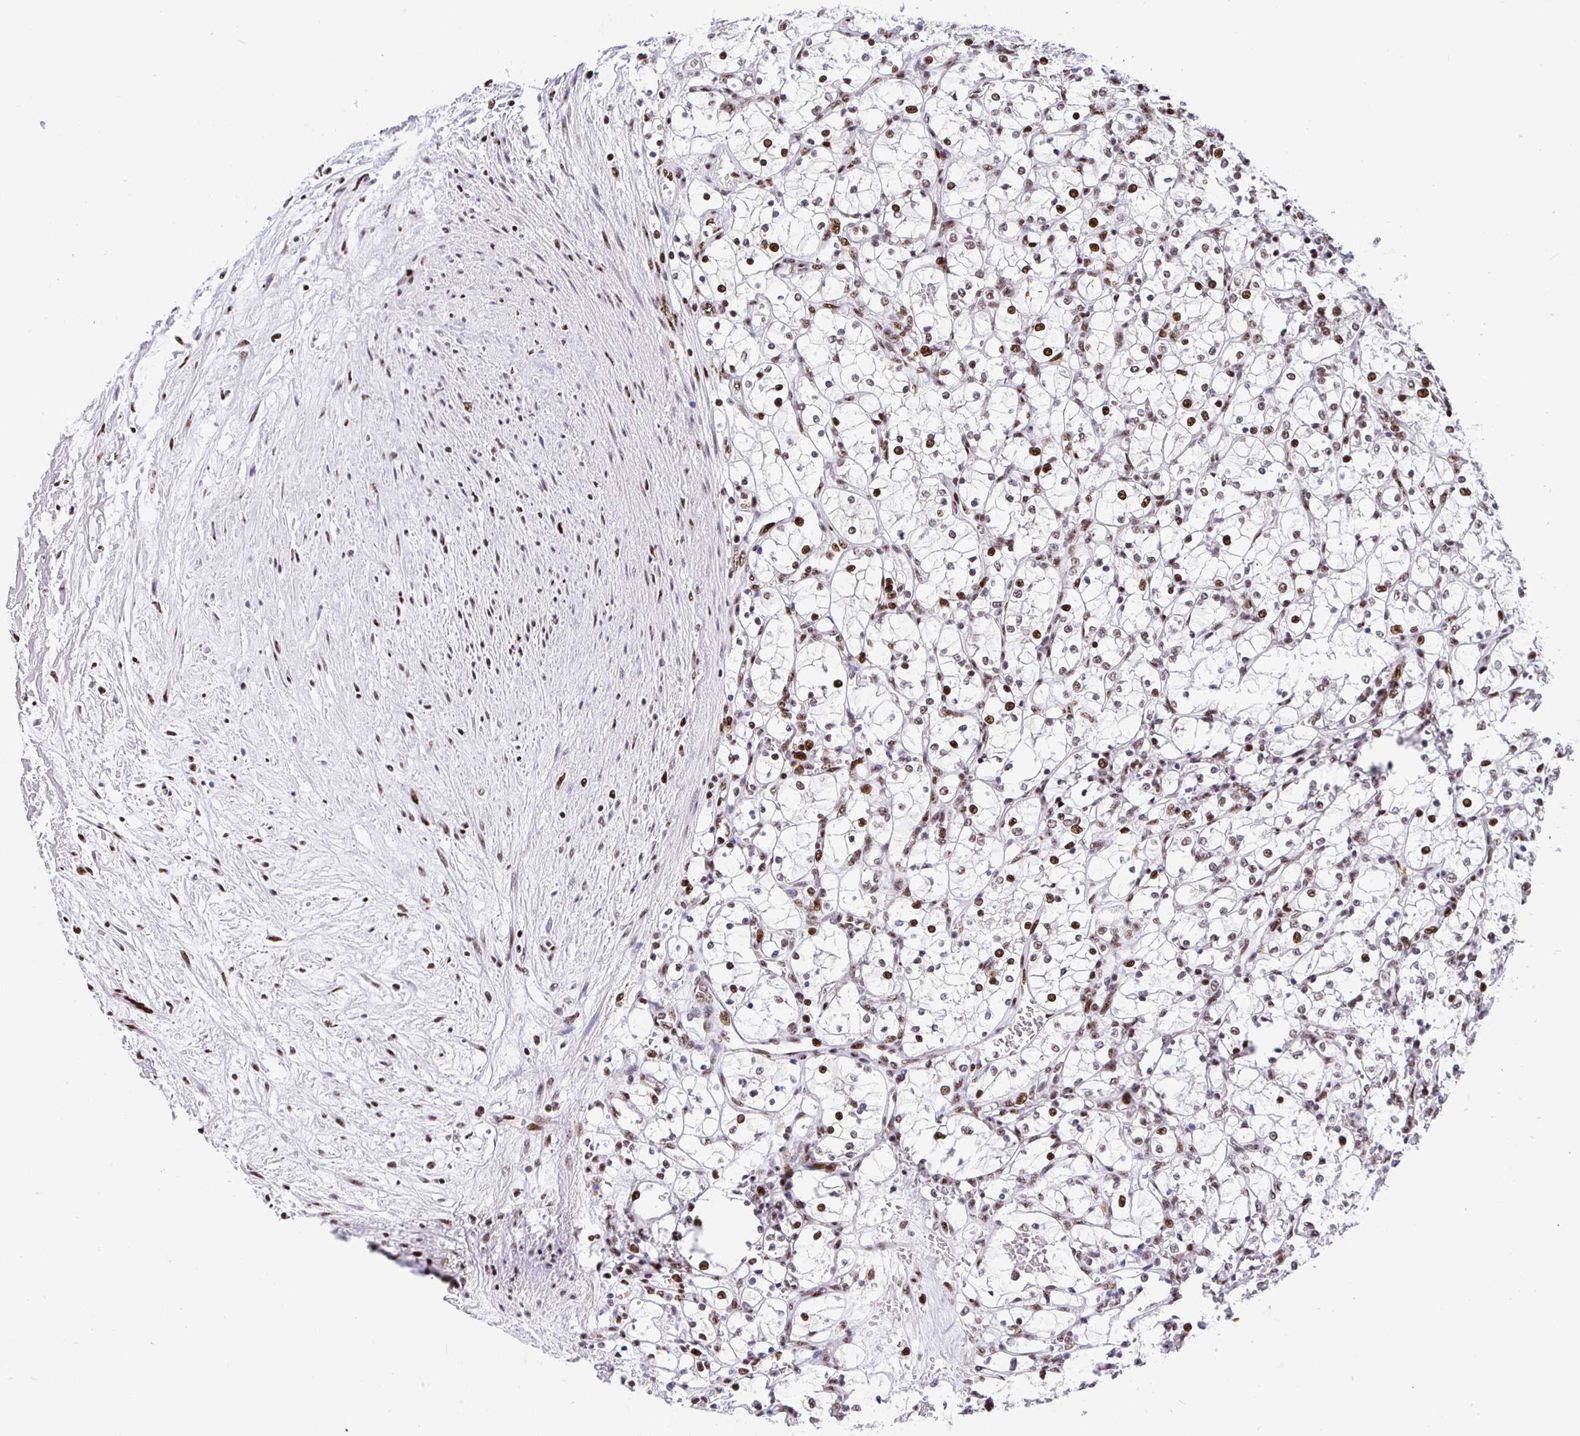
{"staining": {"intensity": "moderate", "quantity": "25%-75%", "location": "nuclear"}, "tissue": "renal cancer", "cell_type": "Tumor cells", "image_type": "cancer", "snomed": [{"axis": "morphology", "description": "Adenocarcinoma, NOS"}, {"axis": "topography", "description": "Kidney"}], "caption": "Moderate nuclear positivity is seen in approximately 25%-75% of tumor cells in renal cancer.", "gene": "SETD5", "patient": {"sex": "female", "age": 69}}